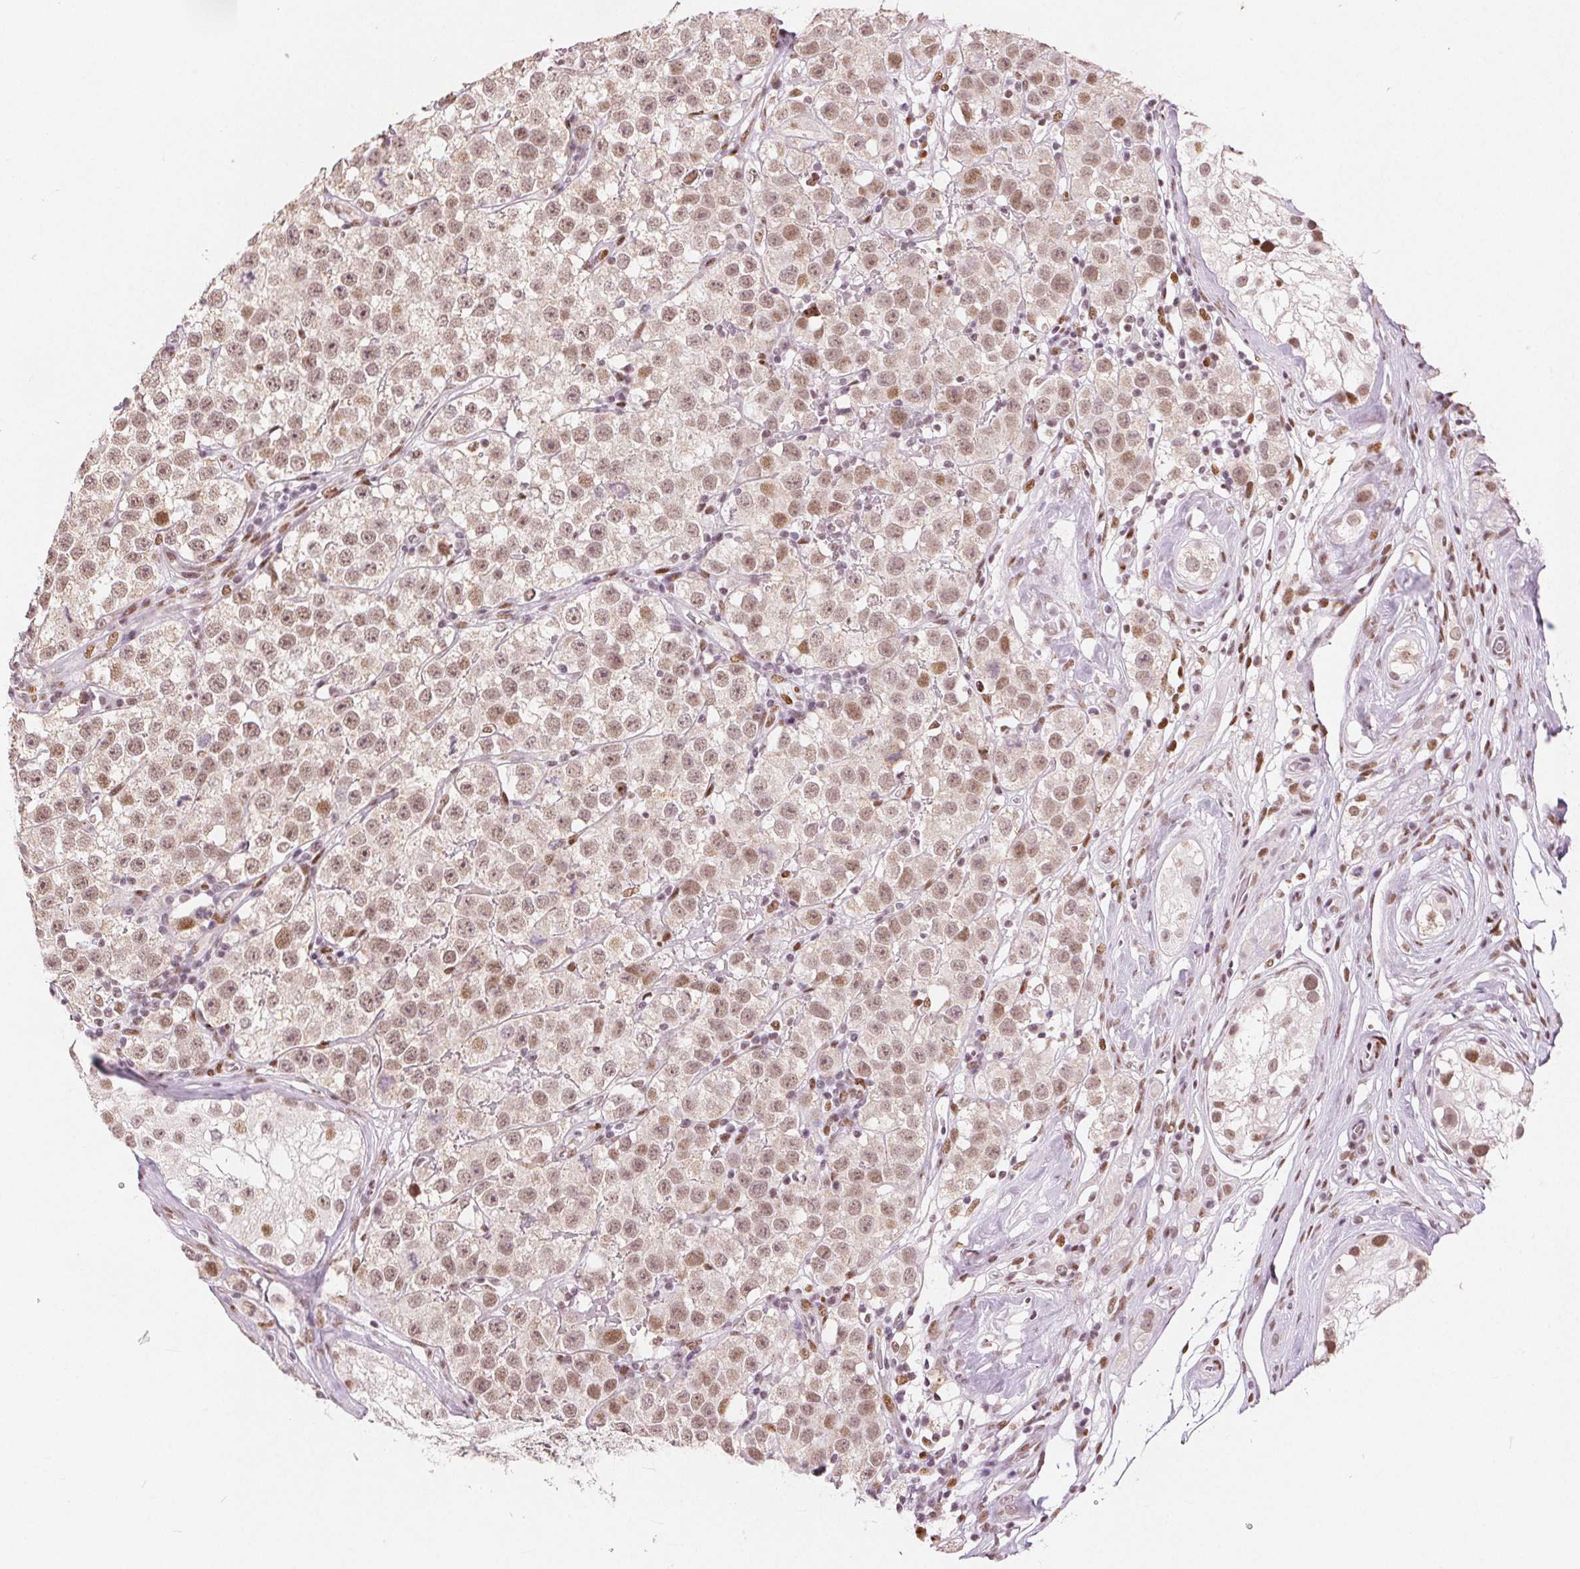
{"staining": {"intensity": "moderate", "quantity": ">75%", "location": "nuclear"}, "tissue": "testis cancer", "cell_type": "Tumor cells", "image_type": "cancer", "snomed": [{"axis": "morphology", "description": "Seminoma, NOS"}, {"axis": "topography", "description": "Testis"}], "caption": "Tumor cells display medium levels of moderate nuclear staining in approximately >75% of cells in human seminoma (testis).", "gene": "ZNF703", "patient": {"sex": "male", "age": 34}}